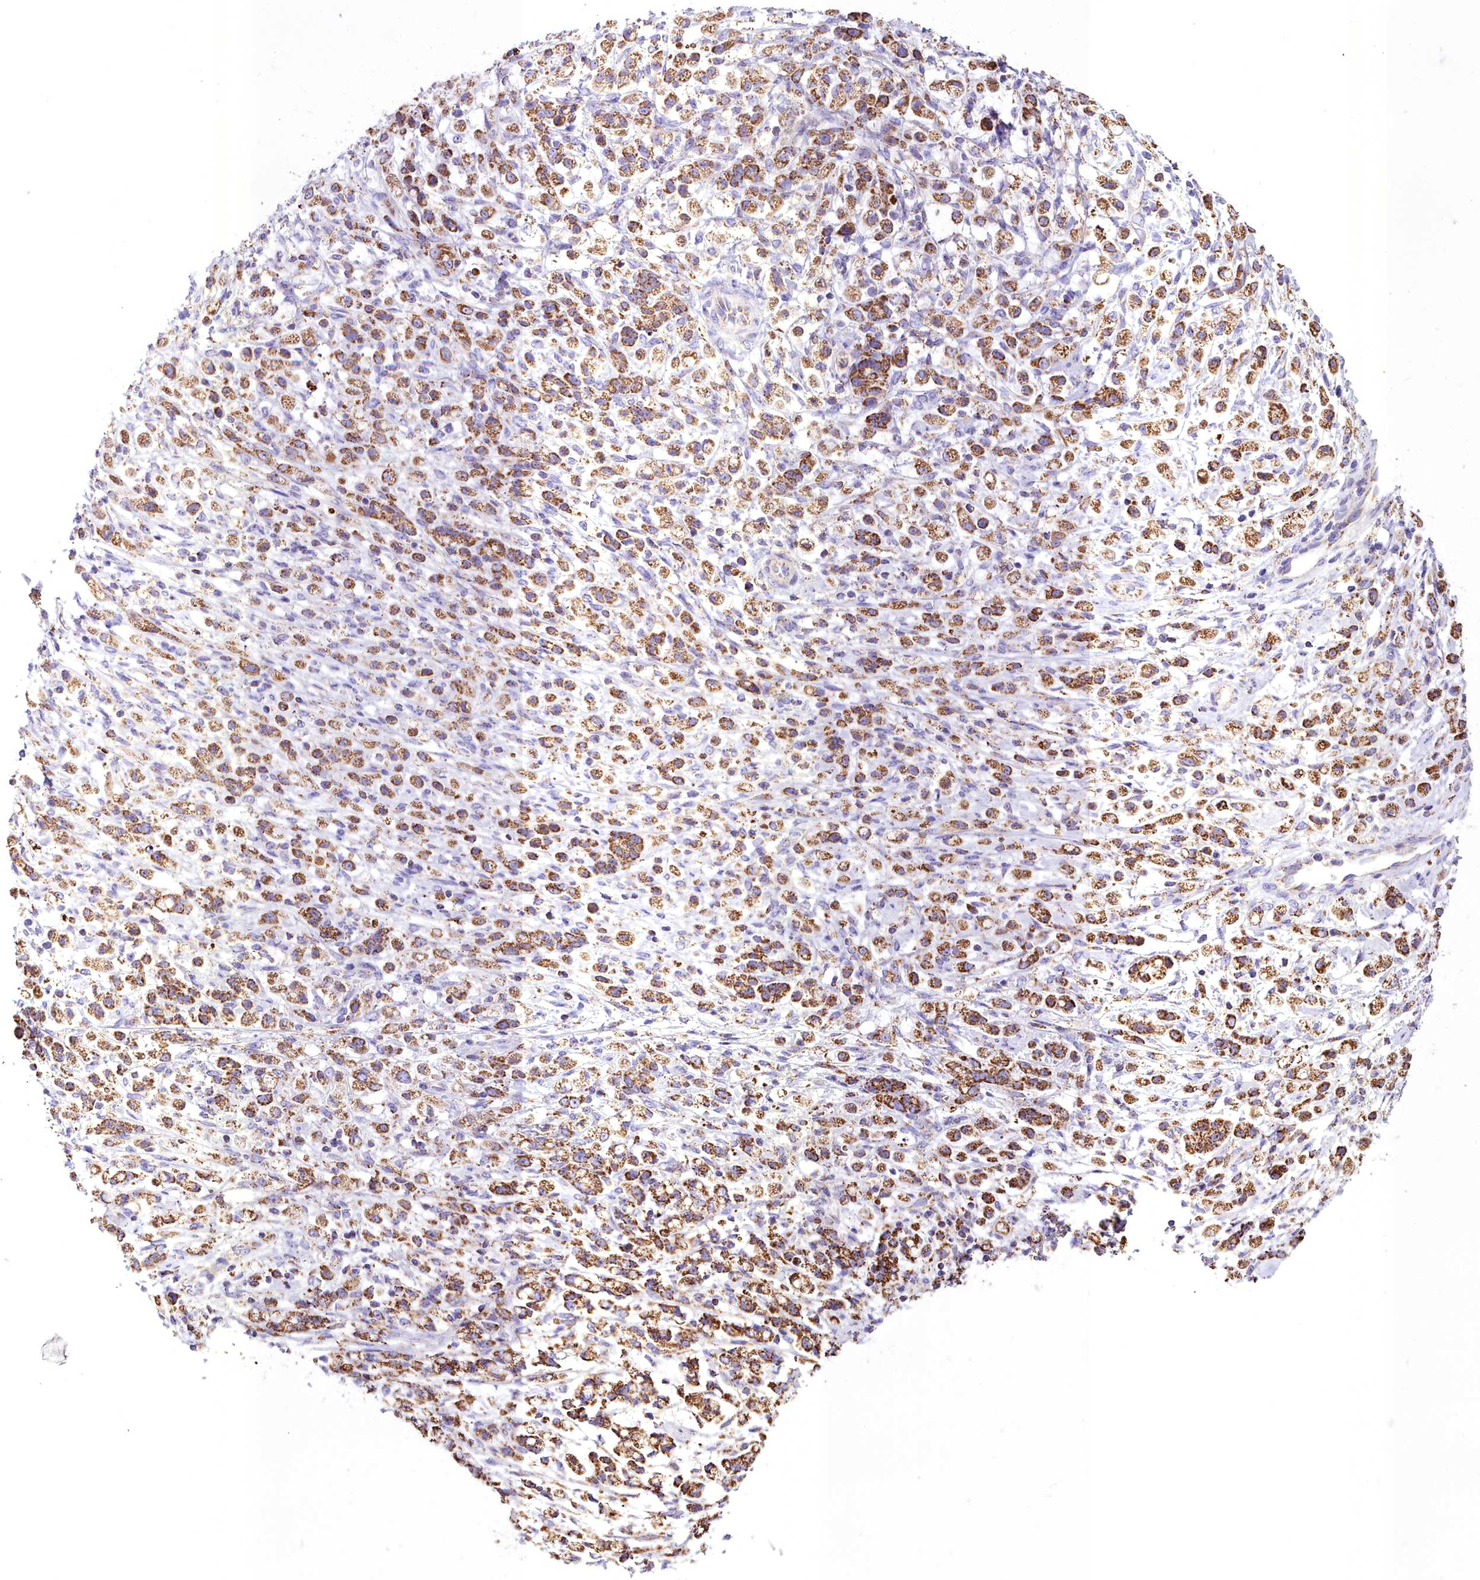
{"staining": {"intensity": "strong", "quantity": ">75%", "location": "cytoplasmic/membranous"}, "tissue": "stomach cancer", "cell_type": "Tumor cells", "image_type": "cancer", "snomed": [{"axis": "morphology", "description": "Adenocarcinoma, NOS"}, {"axis": "topography", "description": "Stomach"}], "caption": "This is a histology image of immunohistochemistry (IHC) staining of stomach adenocarcinoma, which shows strong staining in the cytoplasmic/membranous of tumor cells.", "gene": "WDFY3", "patient": {"sex": "female", "age": 60}}